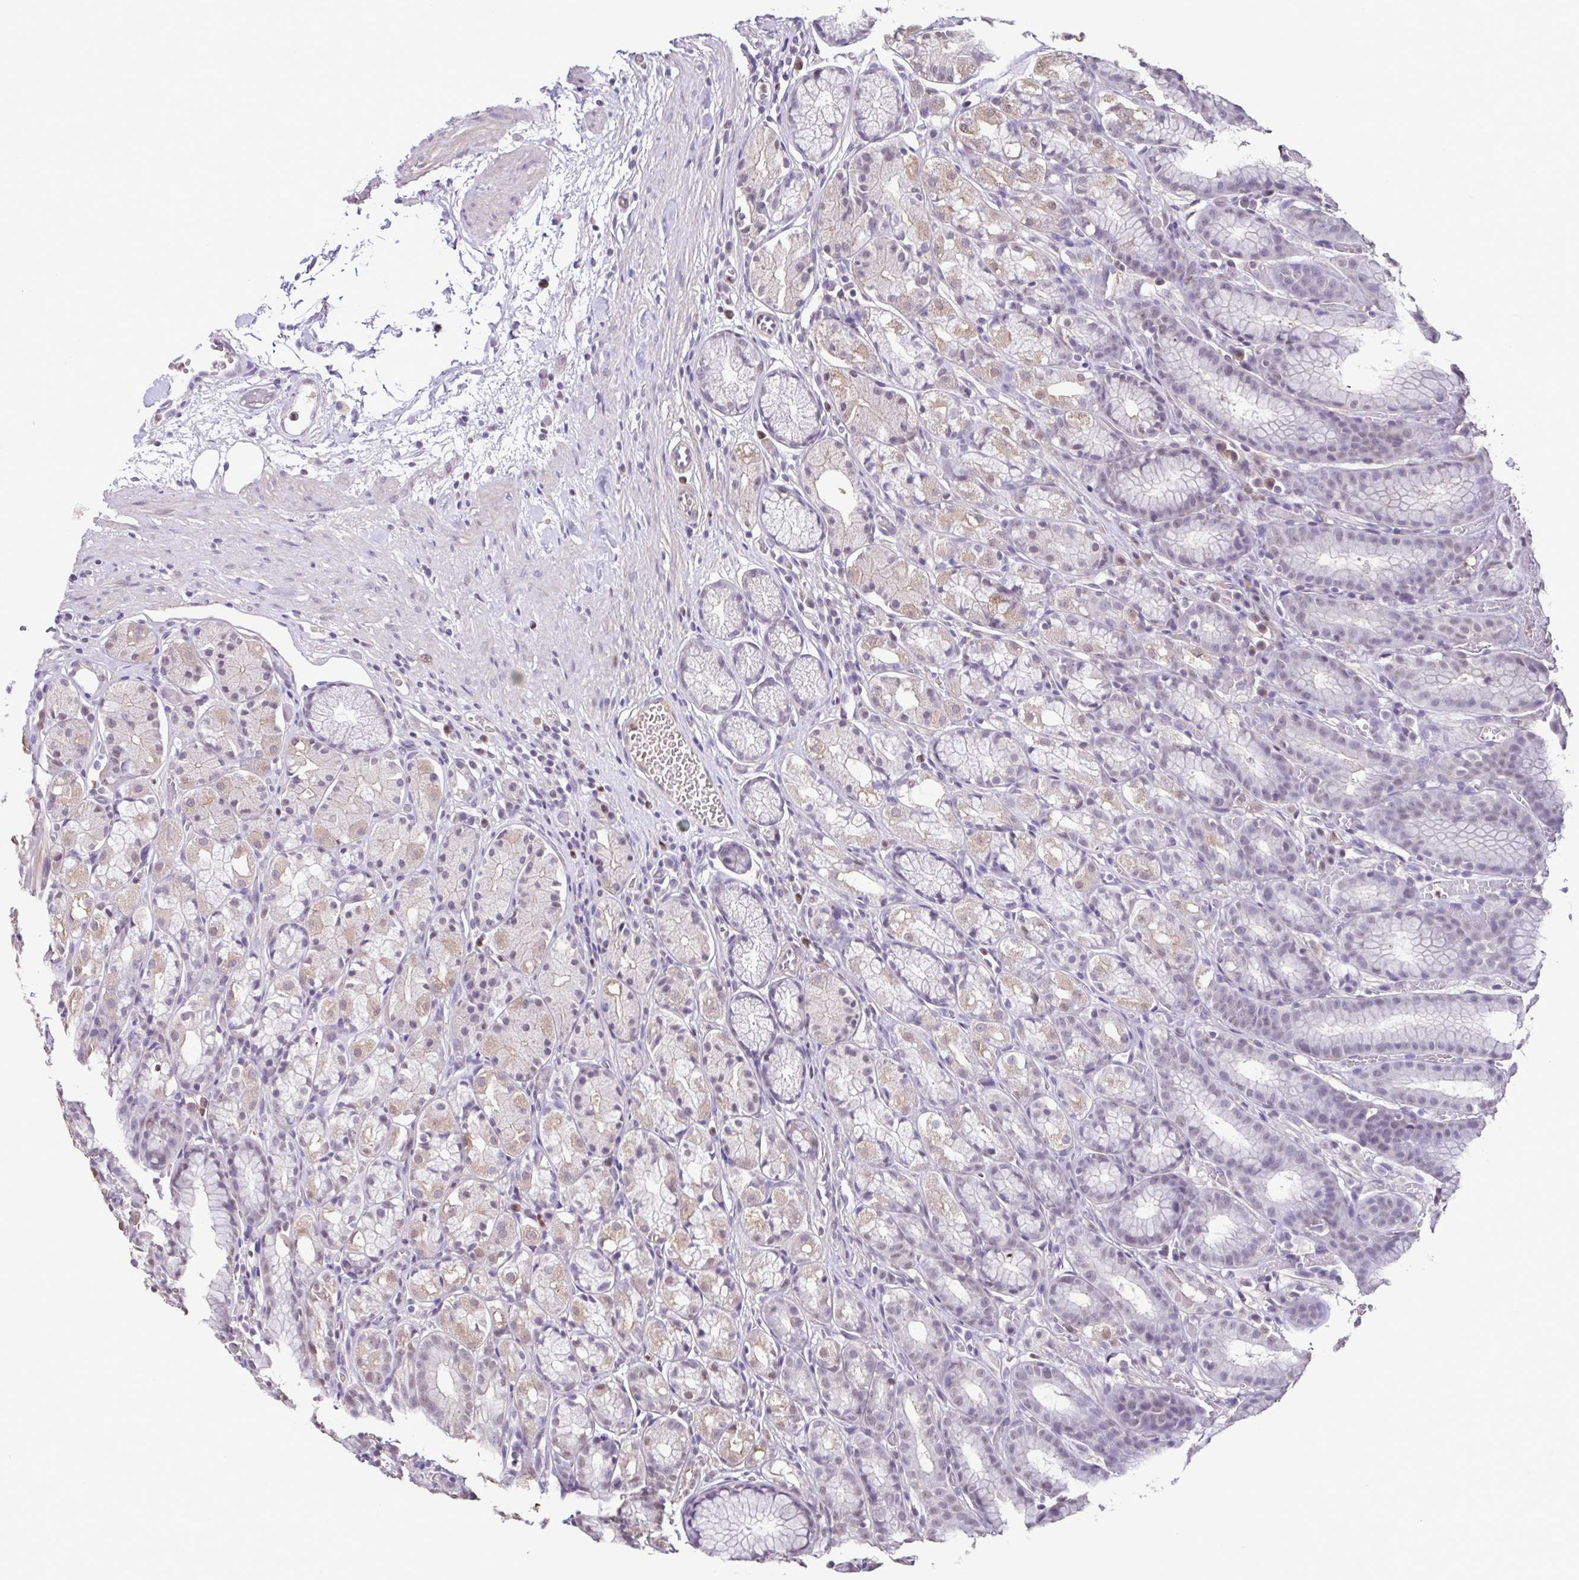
{"staining": {"intensity": "weak", "quantity": "<25%", "location": "cytoplasmic/membranous,nuclear"}, "tissue": "stomach", "cell_type": "Glandular cells", "image_type": "normal", "snomed": [{"axis": "morphology", "description": "Normal tissue, NOS"}, {"axis": "topography", "description": "Stomach"}], "caption": "Immunohistochemistry (IHC) image of normal human stomach stained for a protein (brown), which exhibits no staining in glandular cells.", "gene": "ACTRT3", "patient": {"sex": "male", "age": 70}}